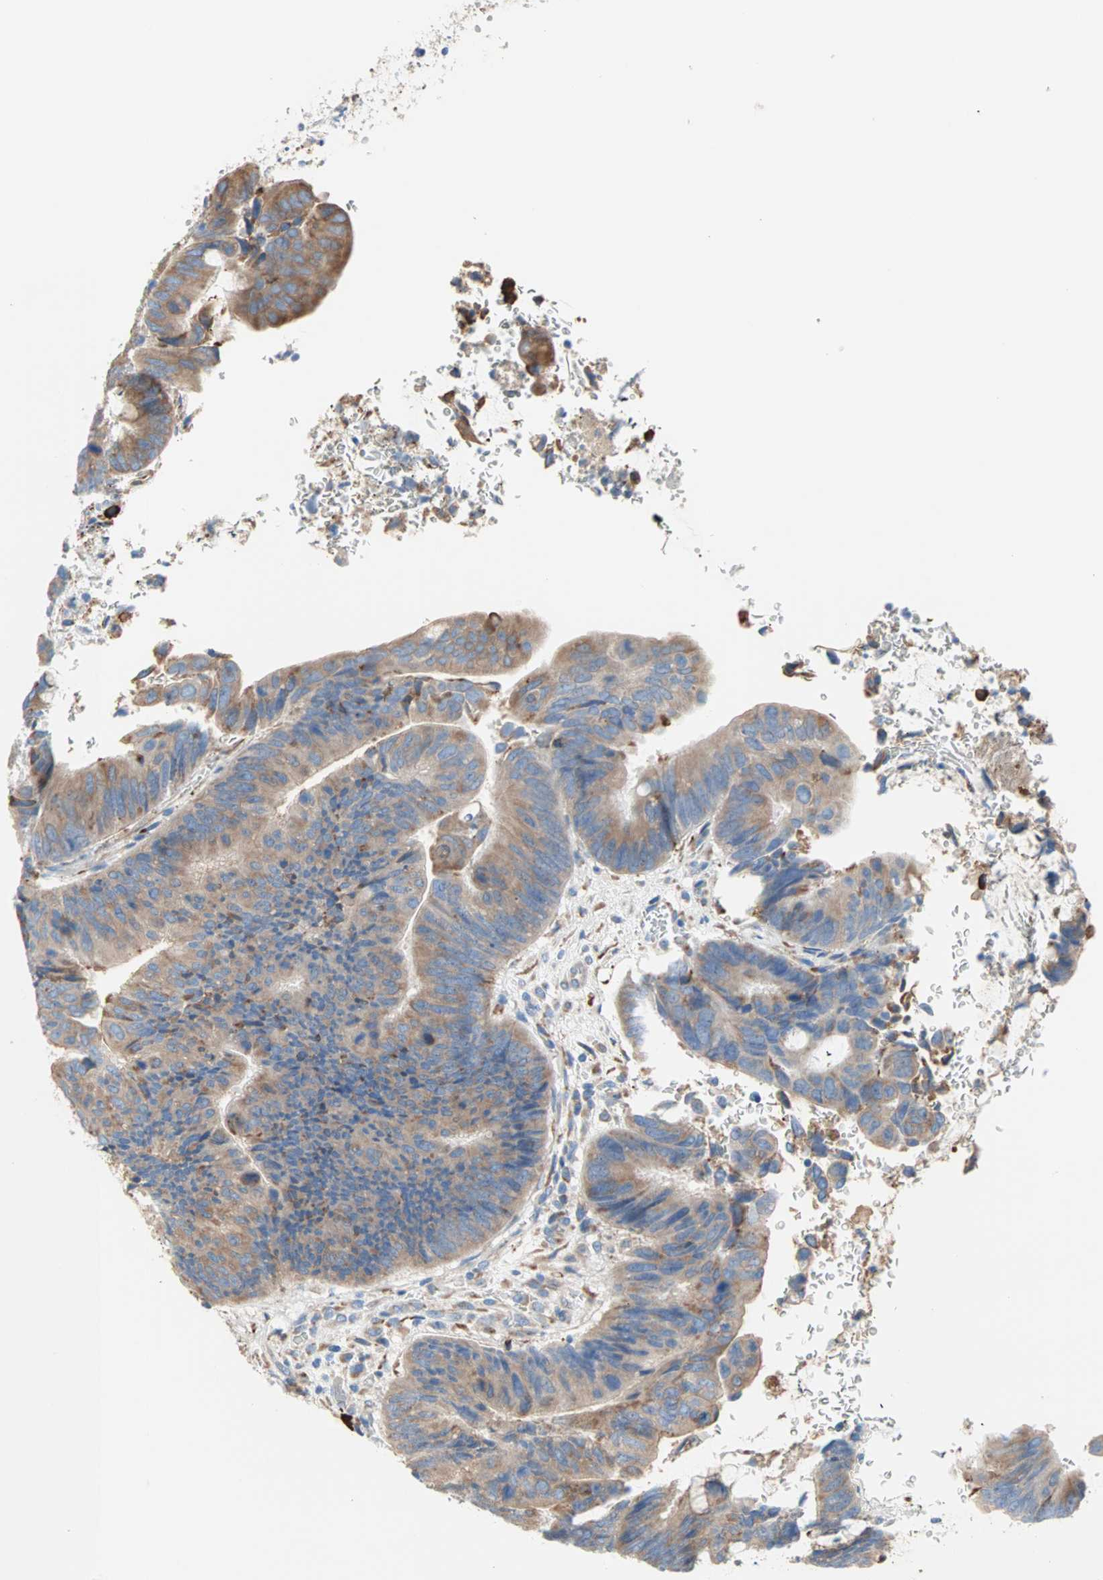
{"staining": {"intensity": "moderate", "quantity": ">75%", "location": "cytoplasmic/membranous"}, "tissue": "colorectal cancer", "cell_type": "Tumor cells", "image_type": "cancer", "snomed": [{"axis": "morphology", "description": "Normal tissue, NOS"}, {"axis": "morphology", "description": "Adenocarcinoma, NOS"}, {"axis": "topography", "description": "Rectum"}, {"axis": "topography", "description": "Peripheral nerve tissue"}], "caption": "High-magnification brightfield microscopy of colorectal cancer stained with DAB (3,3'-diaminobenzidine) (brown) and counterstained with hematoxylin (blue). tumor cells exhibit moderate cytoplasmic/membranous staining is seen in approximately>75% of cells.", "gene": "PLCXD1", "patient": {"sex": "male", "age": 92}}